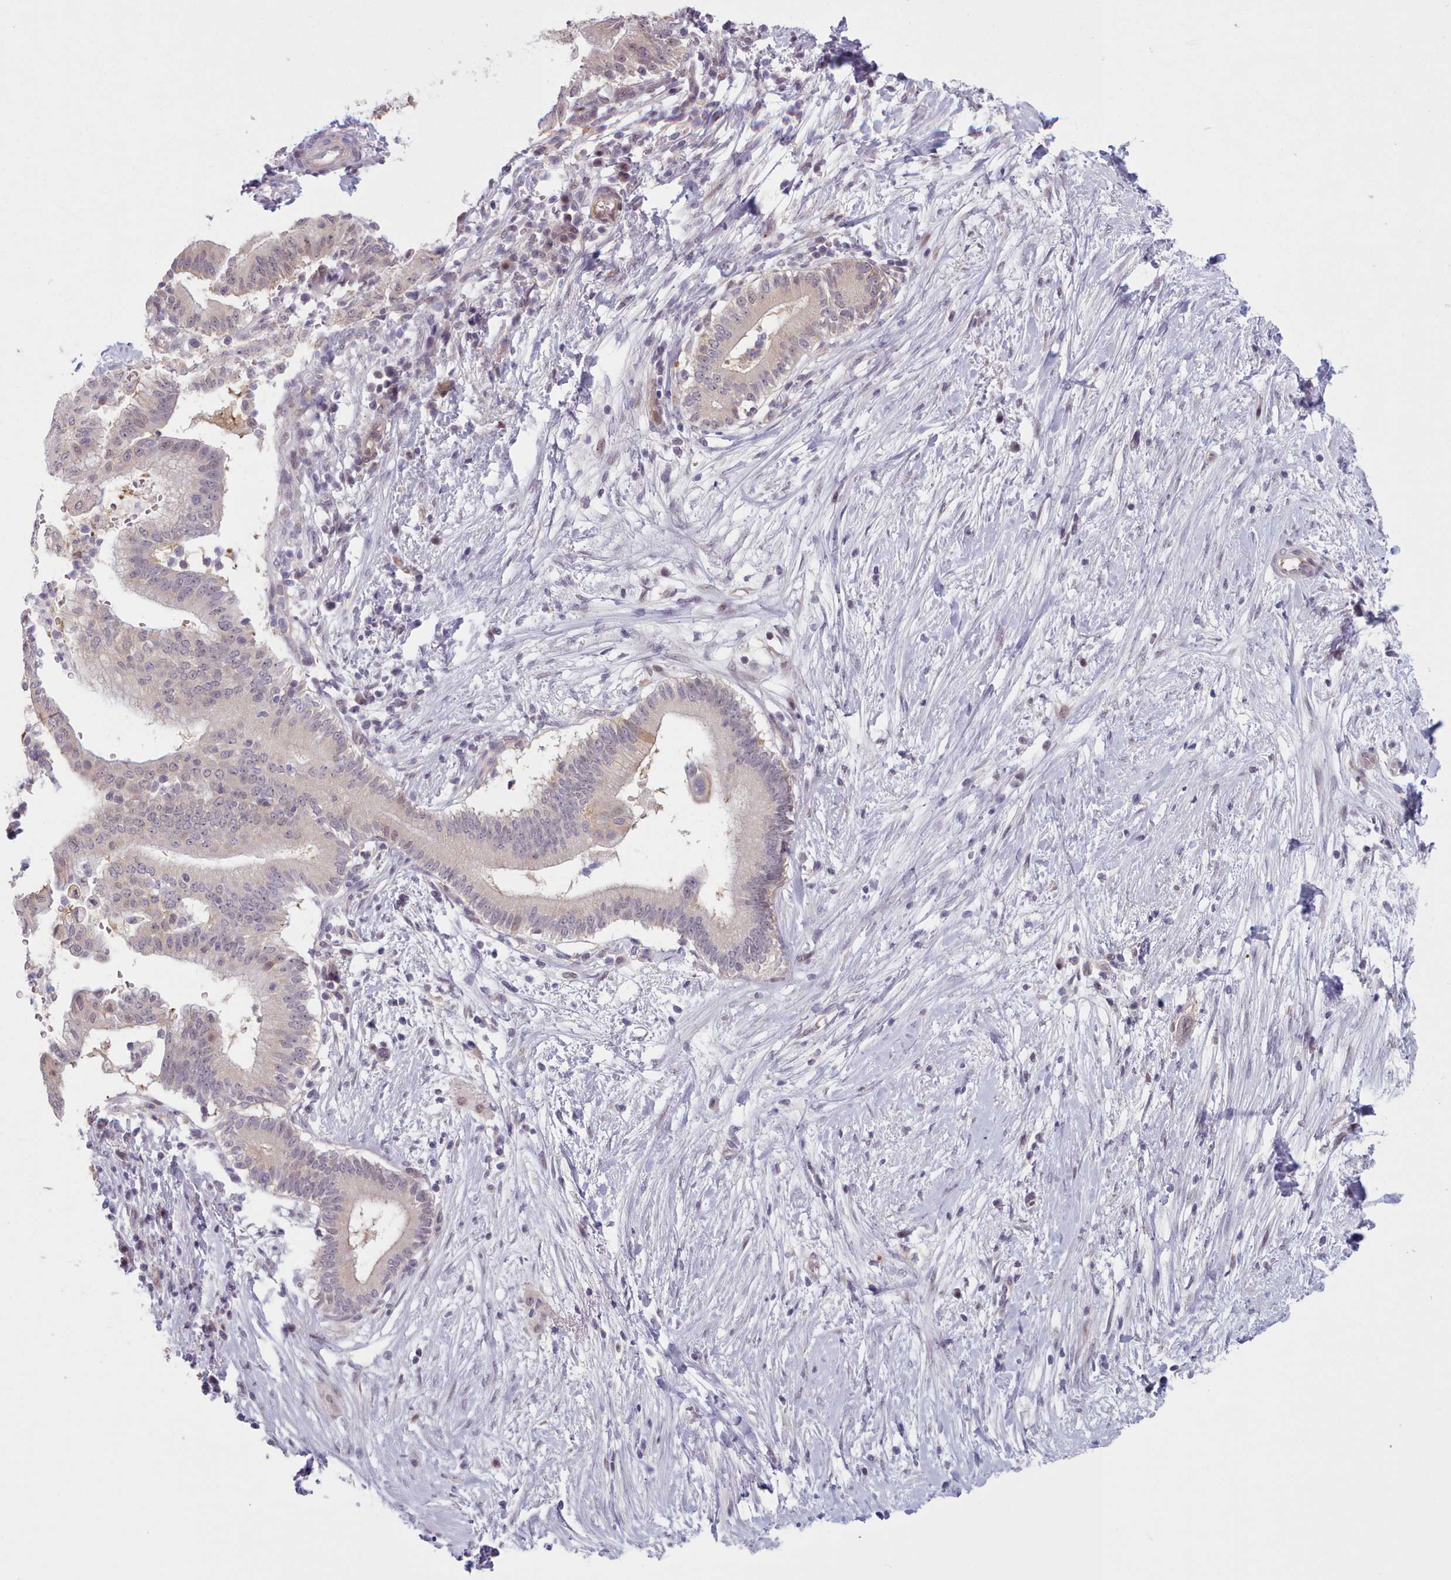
{"staining": {"intensity": "moderate", "quantity": "<25%", "location": "nuclear"}, "tissue": "pancreatic cancer", "cell_type": "Tumor cells", "image_type": "cancer", "snomed": [{"axis": "morphology", "description": "Adenocarcinoma, NOS"}, {"axis": "topography", "description": "Pancreas"}], "caption": "Tumor cells show moderate nuclear positivity in approximately <25% of cells in adenocarcinoma (pancreatic). Nuclei are stained in blue.", "gene": "KBTBD7", "patient": {"sex": "male", "age": 68}}